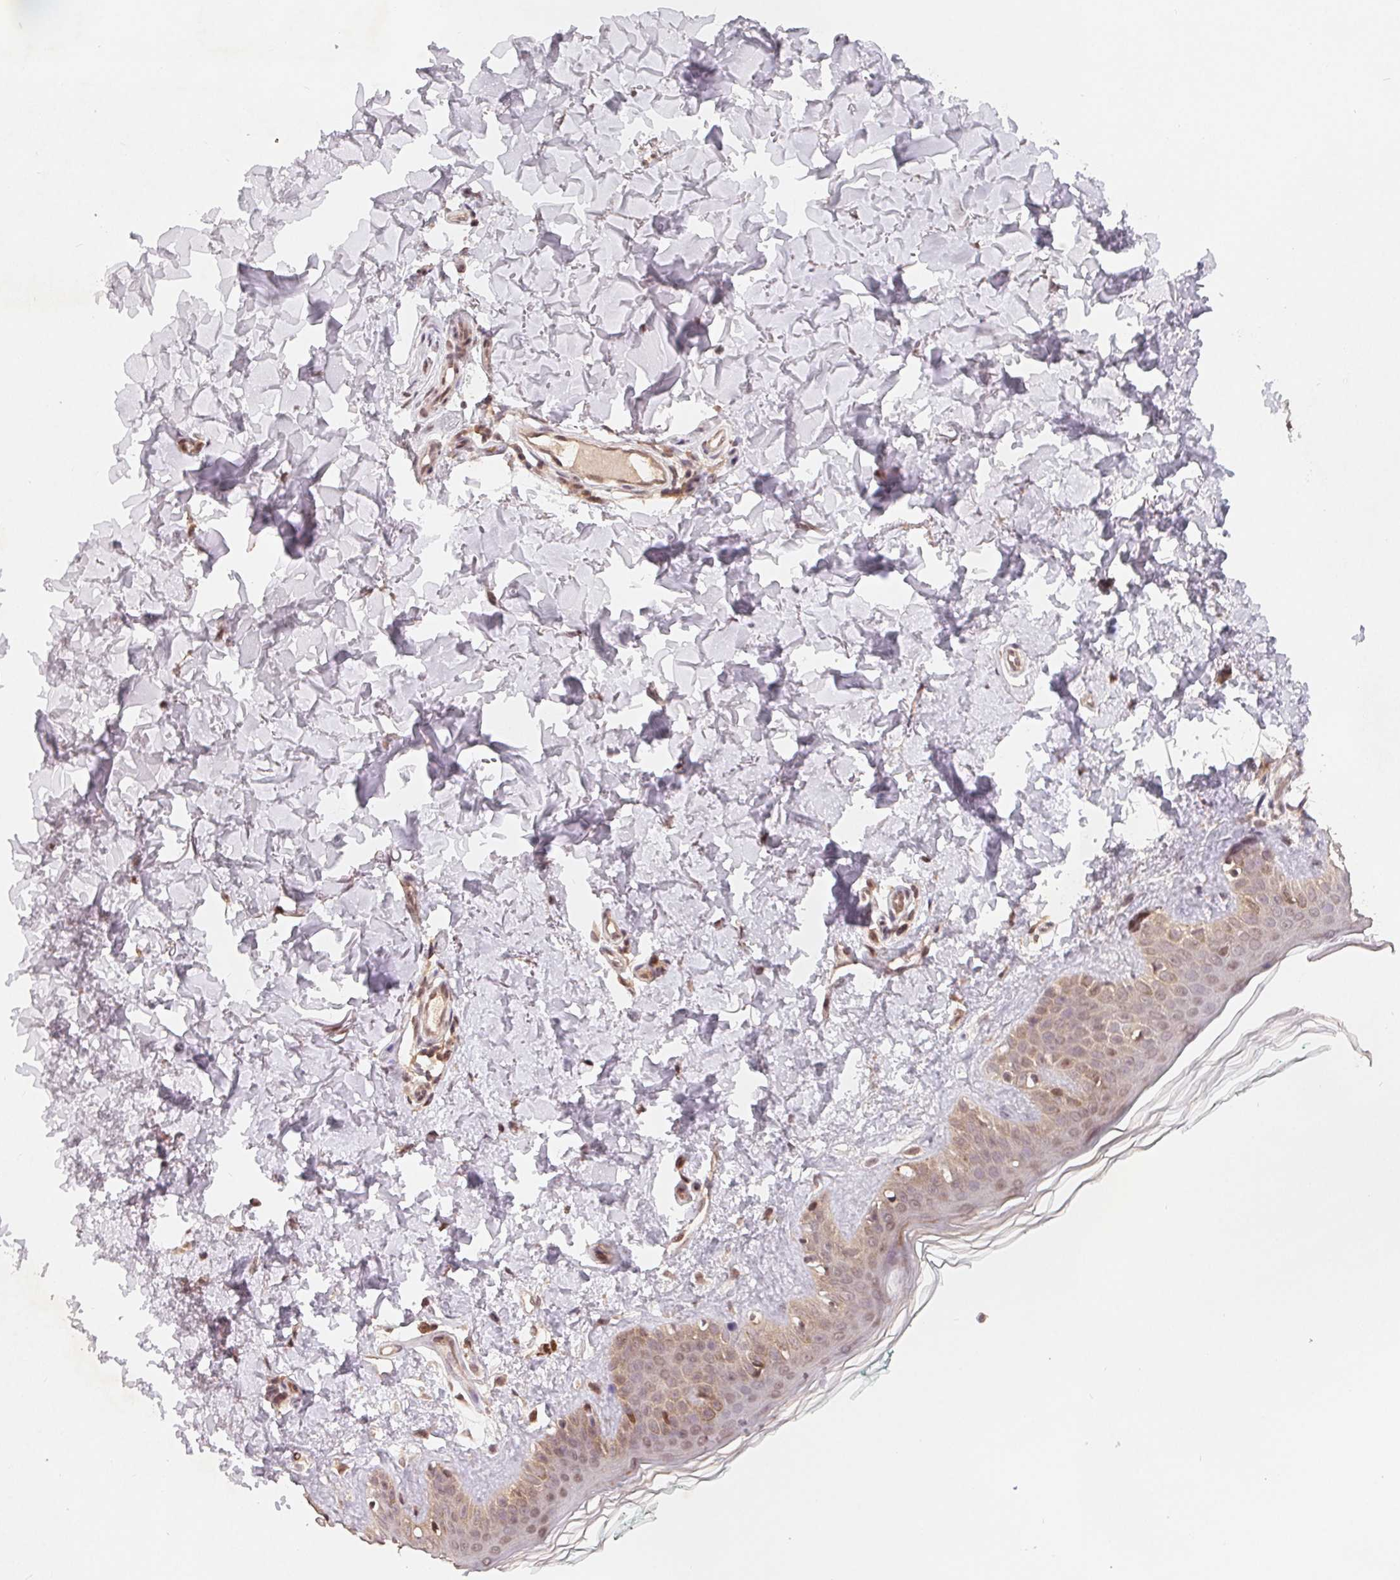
{"staining": {"intensity": "moderate", "quantity": "<25%", "location": "nuclear"}, "tissue": "skin", "cell_type": "Fibroblasts", "image_type": "normal", "snomed": [{"axis": "morphology", "description": "Normal tissue, NOS"}, {"axis": "topography", "description": "Skin"}, {"axis": "topography", "description": "Peripheral nerve tissue"}], "caption": "A brown stain labels moderate nuclear staining of a protein in fibroblasts of normal skin. The staining was performed using DAB, with brown indicating positive protein expression. Nuclei are stained blue with hematoxylin.", "gene": "HMGN3", "patient": {"sex": "female", "age": 45}}